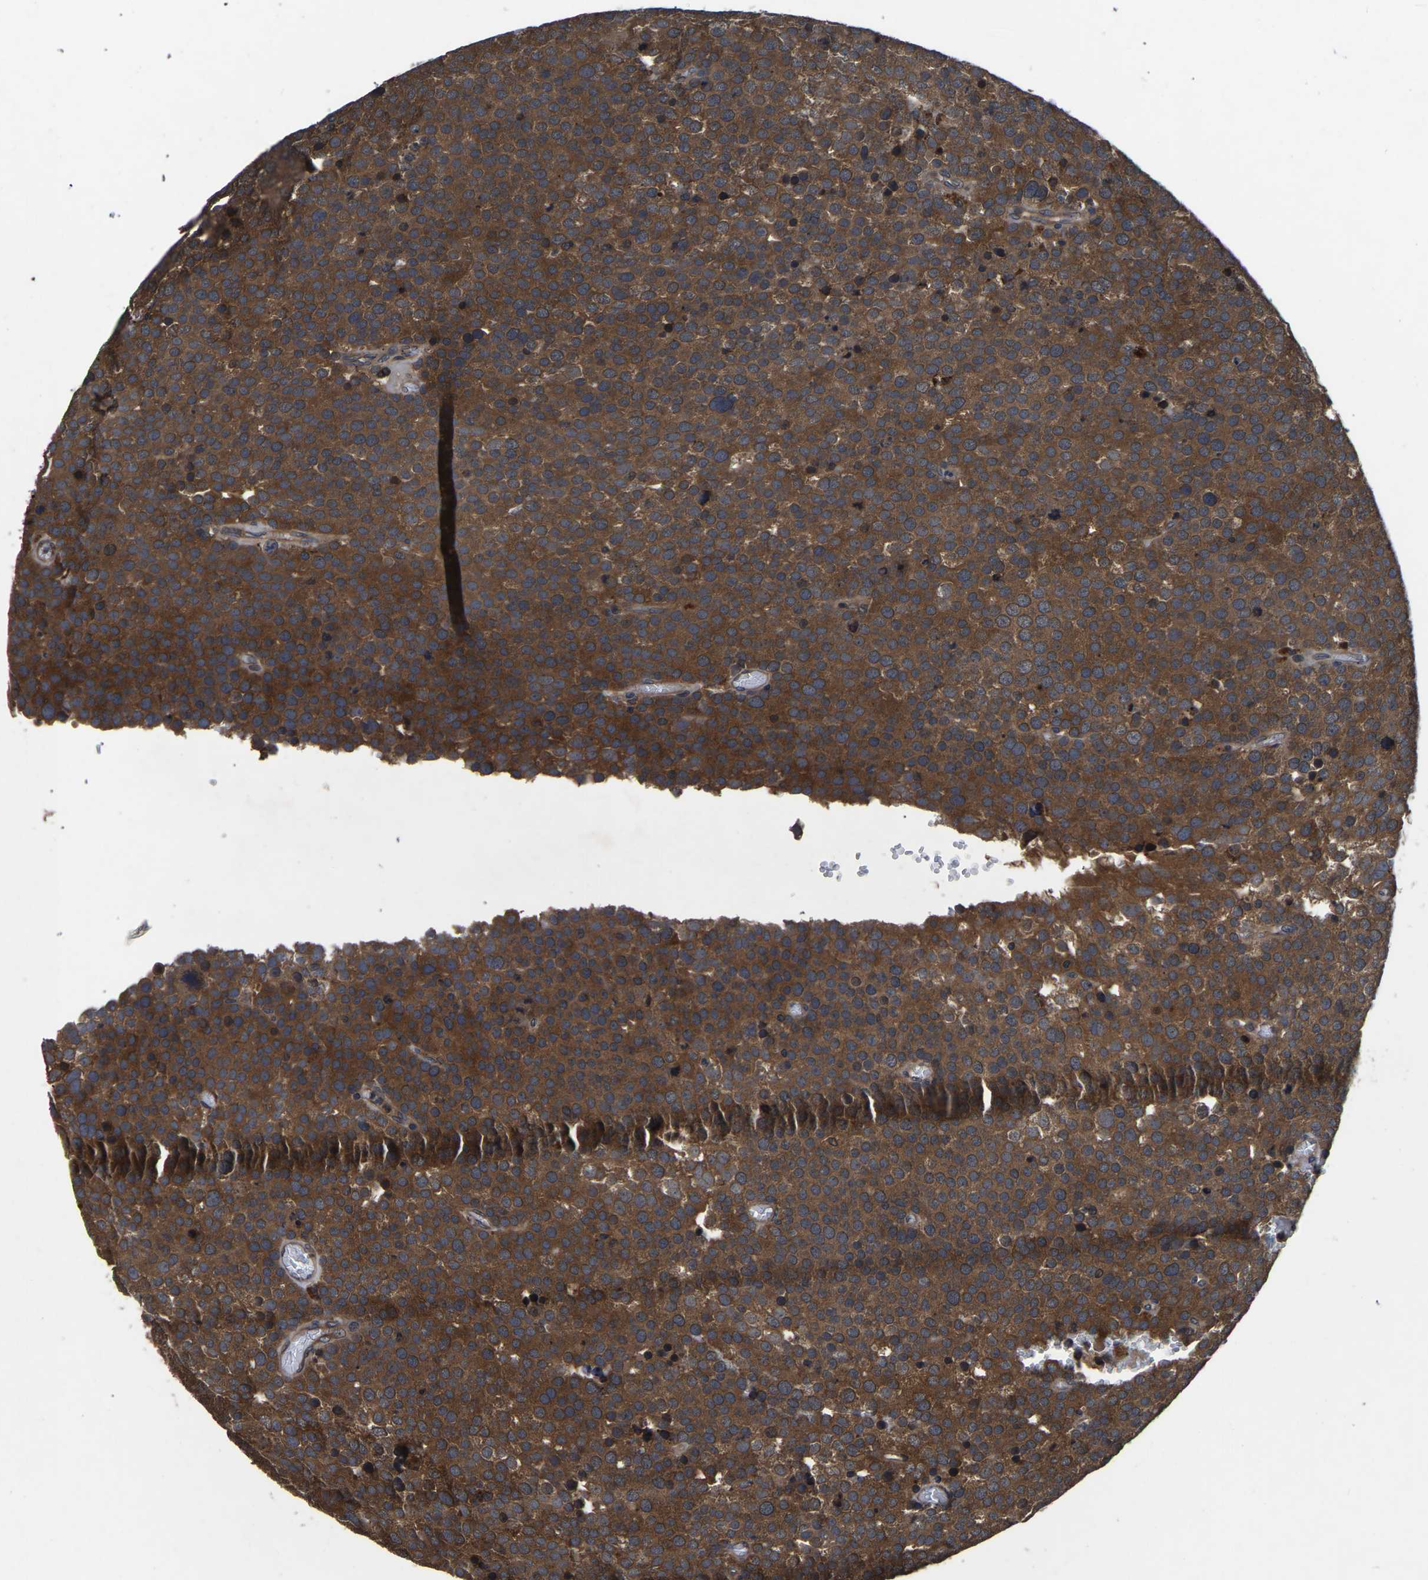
{"staining": {"intensity": "strong", "quantity": ">75%", "location": "cytoplasmic/membranous"}, "tissue": "testis cancer", "cell_type": "Tumor cells", "image_type": "cancer", "snomed": [{"axis": "morphology", "description": "Normal tissue, NOS"}, {"axis": "morphology", "description": "Seminoma, NOS"}, {"axis": "topography", "description": "Testis"}], "caption": "IHC (DAB (3,3'-diaminobenzidine)) staining of testis seminoma shows strong cytoplasmic/membranous protein expression in approximately >75% of tumor cells.", "gene": "CRYZL1", "patient": {"sex": "male", "age": 71}}